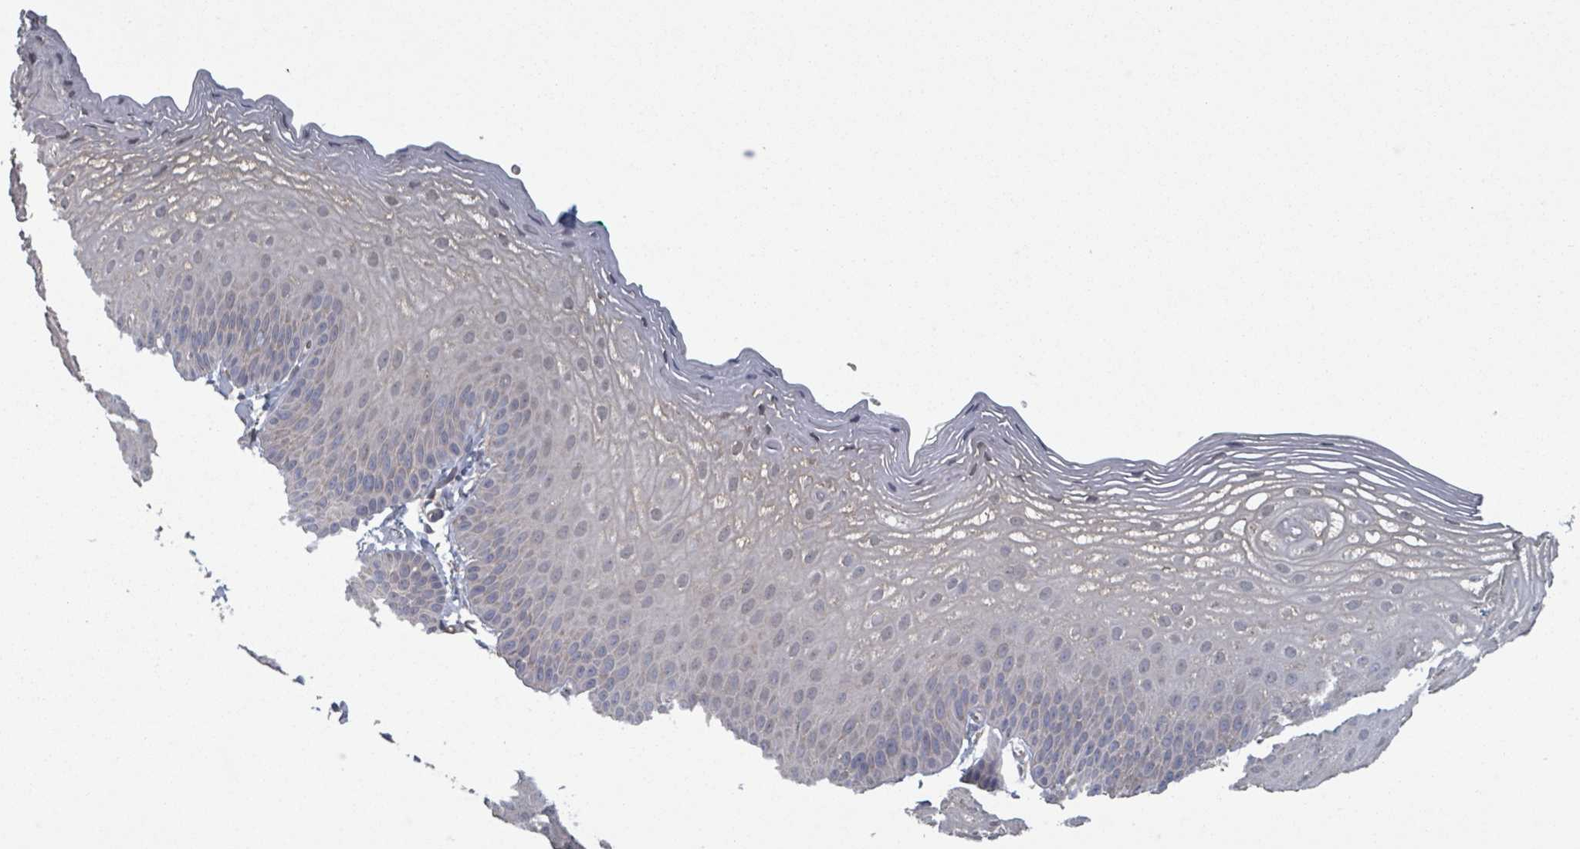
{"staining": {"intensity": "weak", "quantity": "<25%", "location": "cytoplasmic/membranous"}, "tissue": "skin", "cell_type": "Epidermal cells", "image_type": "normal", "snomed": [{"axis": "morphology", "description": "Normal tissue, NOS"}, {"axis": "morphology", "description": "Hemorrhoids"}, {"axis": "morphology", "description": "Inflammation, NOS"}, {"axis": "topography", "description": "Anal"}], "caption": "This is a histopathology image of immunohistochemistry staining of unremarkable skin, which shows no expression in epidermal cells.", "gene": "ADCK1", "patient": {"sex": "male", "age": 60}}